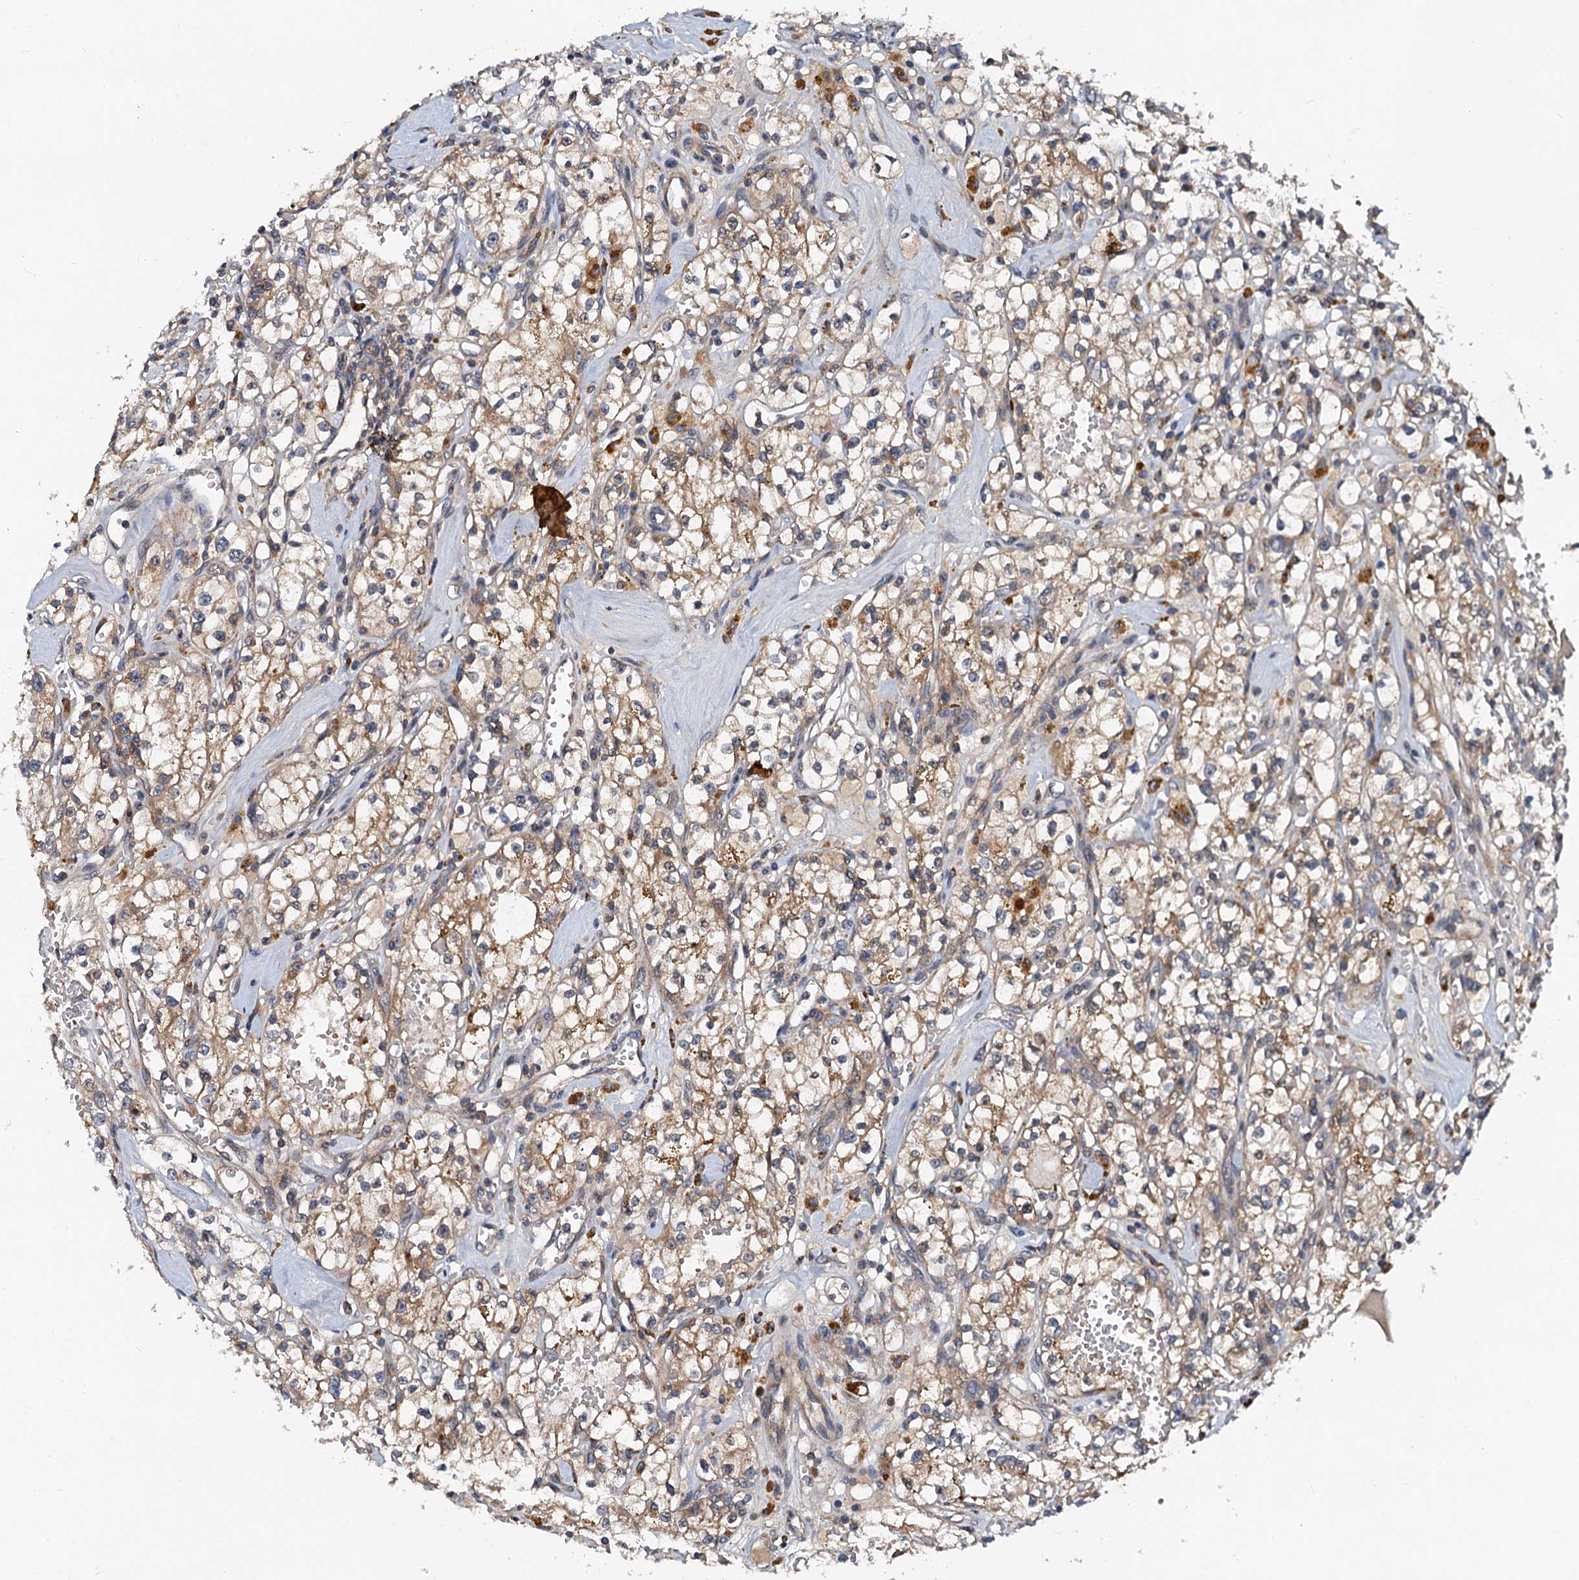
{"staining": {"intensity": "moderate", "quantity": ">75%", "location": "cytoplasmic/membranous"}, "tissue": "renal cancer", "cell_type": "Tumor cells", "image_type": "cancer", "snomed": [{"axis": "morphology", "description": "Adenocarcinoma, NOS"}, {"axis": "topography", "description": "Kidney"}], "caption": "Tumor cells display medium levels of moderate cytoplasmic/membranous staining in approximately >75% of cells in human renal cancer.", "gene": "EFL1", "patient": {"sex": "male", "age": 56}}